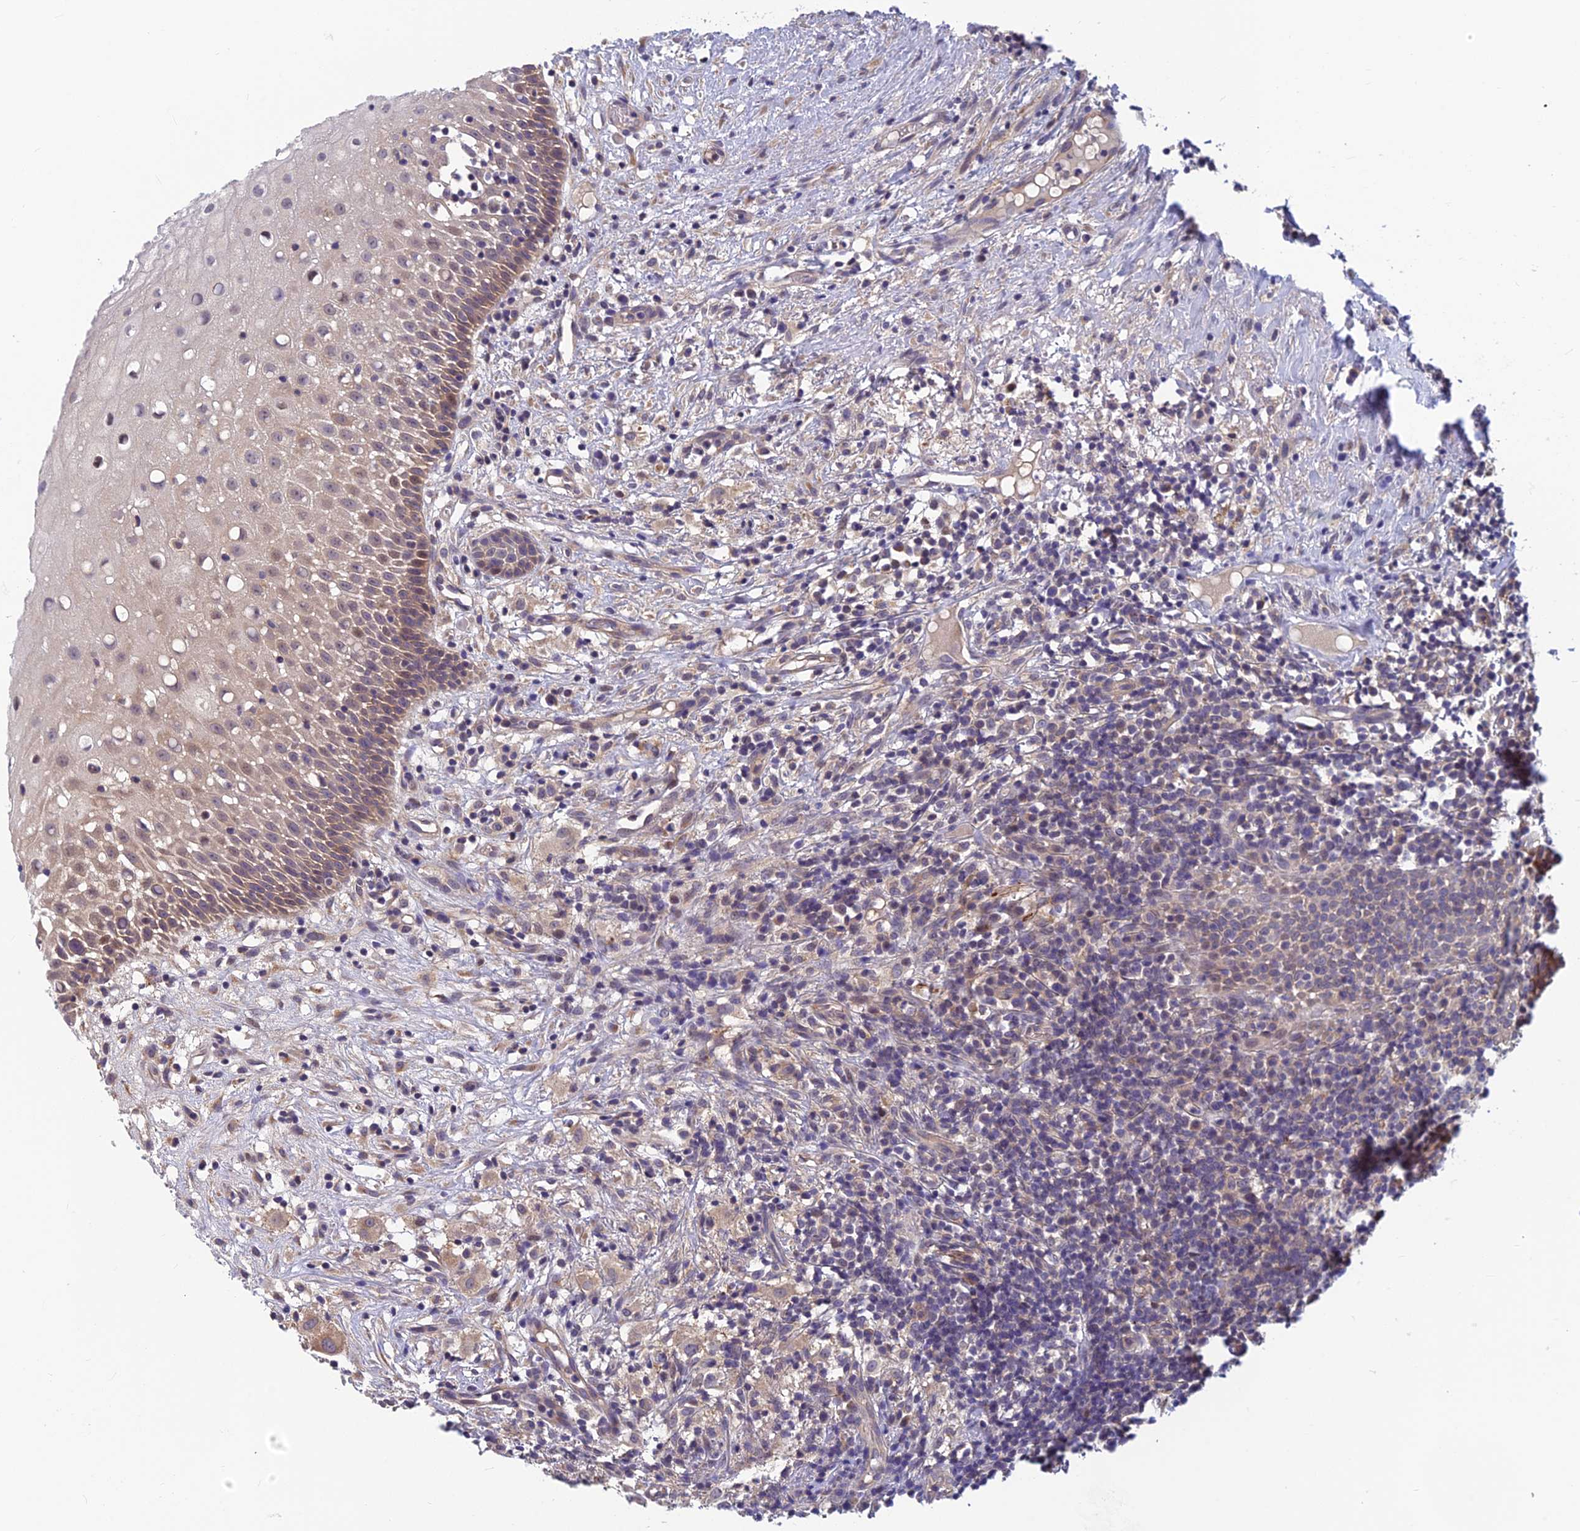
{"staining": {"intensity": "weak", "quantity": "25%-75%", "location": "cytoplasmic/membranous"}, "tissue": "oral mucosa", "cell_type": "Squamous epithelial cells", "image_type": "normal", "snomed": [{"axis": "morphology", "description": "Normal tissue, NOS"}, {"axis": "topography", "description": "Oral tissue"}], "caption": "Immunohistochemistry staining of unremarkable oral mucosa, which reveals low levels of weak cytoplasmic/membranous positivity in about 25%-75% of squamous epithelial cells indicating weak cytoplasmic/membranous protein staining. The staining was performed using DAB (3,3'-diaminobenzidine) (brown) for protein detection and nuclei were counterstained in hematoxylin (blue).", "gene": "HECA", "patient": {"sex": "female", "age": 69}}